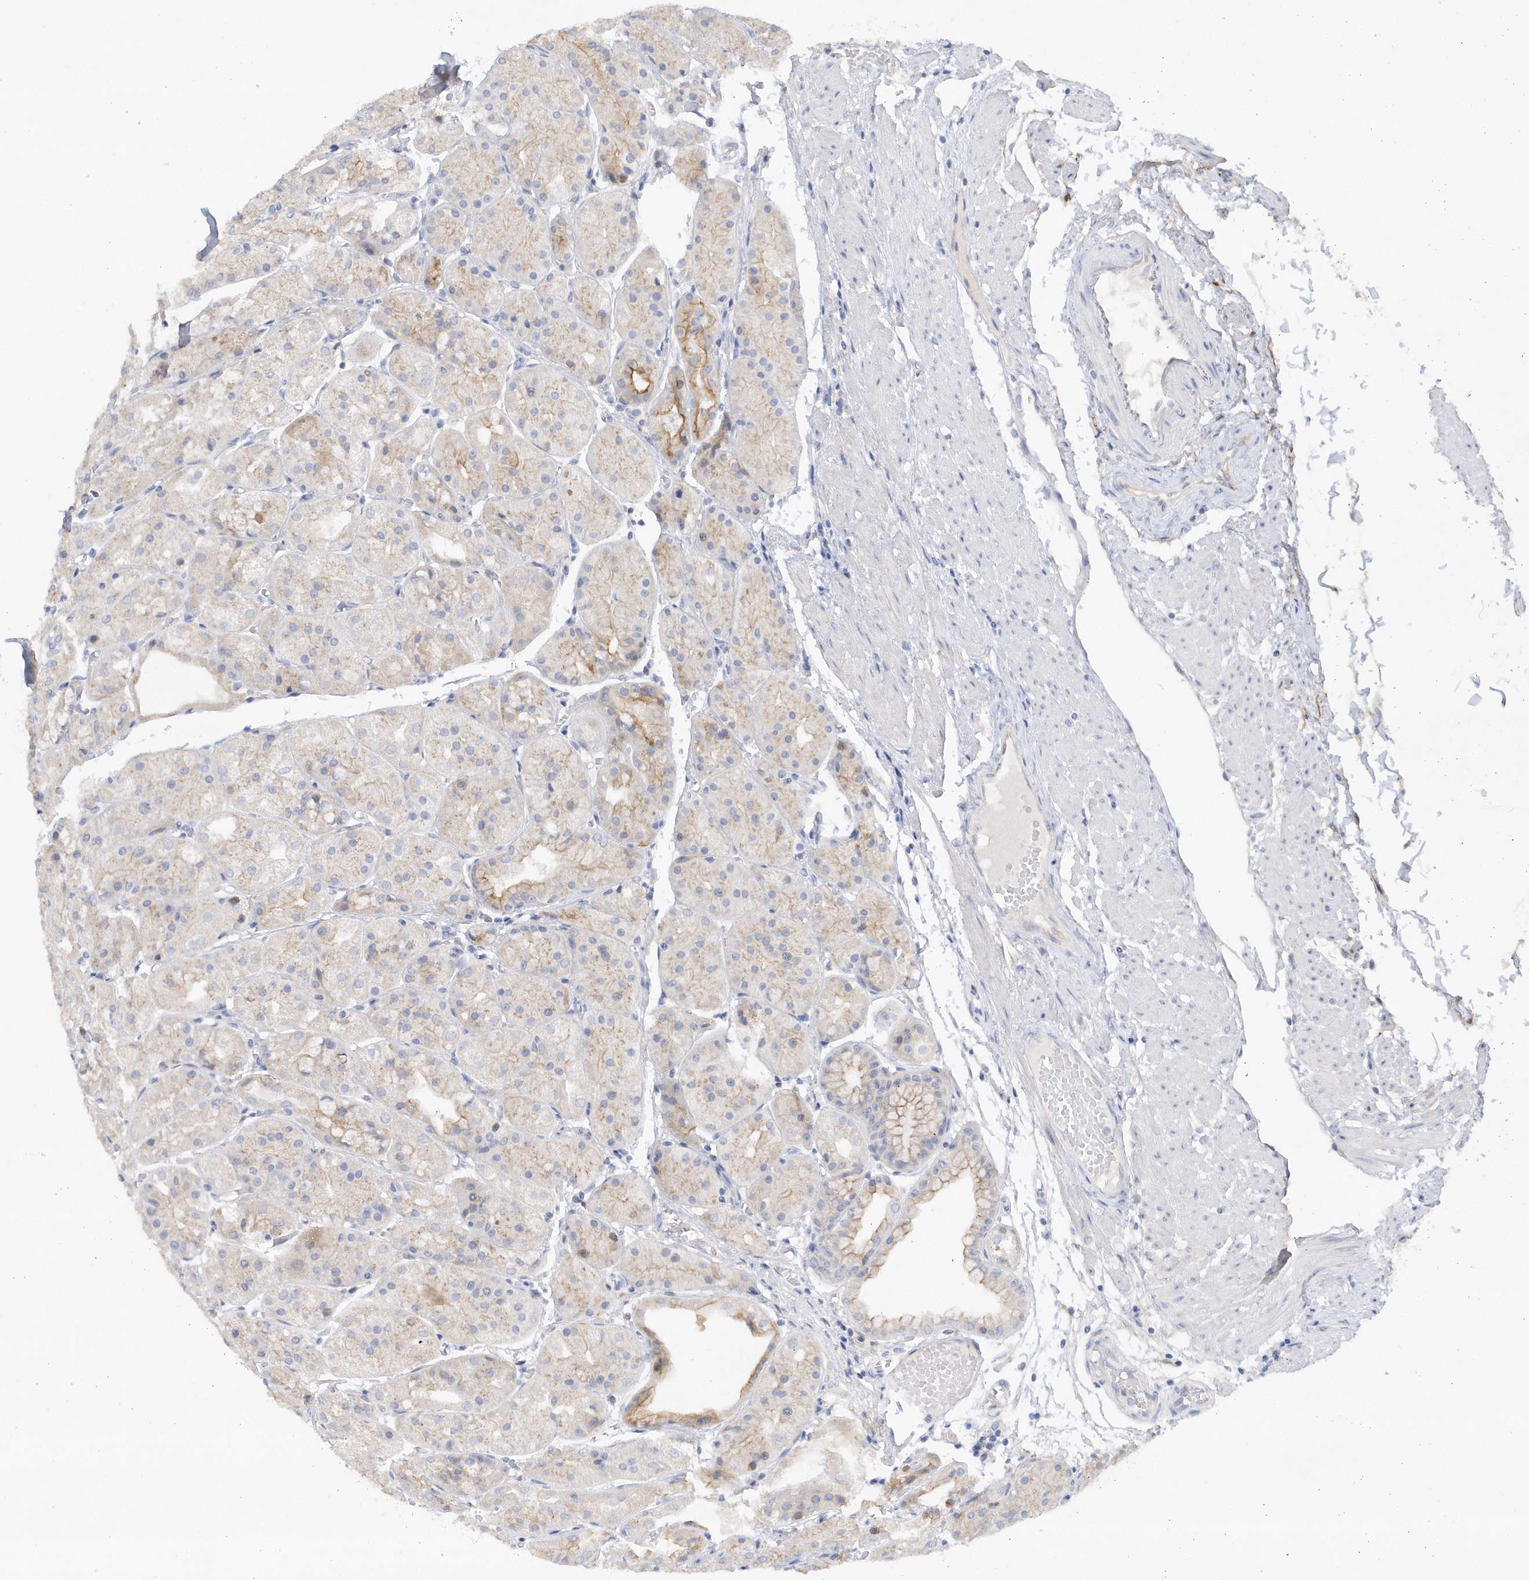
{"staining": {"intensity": "moderate", "quantity": "<25%", "location": "cytoplasmic/membranous"}, "tissue": "stomach", "cell_type": "Glandular cells", "image_type": "normal", "snomed": [{"axis": "morphology", "description": "Normal tissue, NOS"}, {"axis": "topography", "description": "Stomach, upper"}], "caption": "This photomicrograph demonstrates immunohistochemistry staining of unremarkable human stomach, with low moderate cytoplasmic/membranous staining in approximately <25% of glandular cells.", "gene": "RPEL1", "patient": {"sex": "male", "age": 72}}